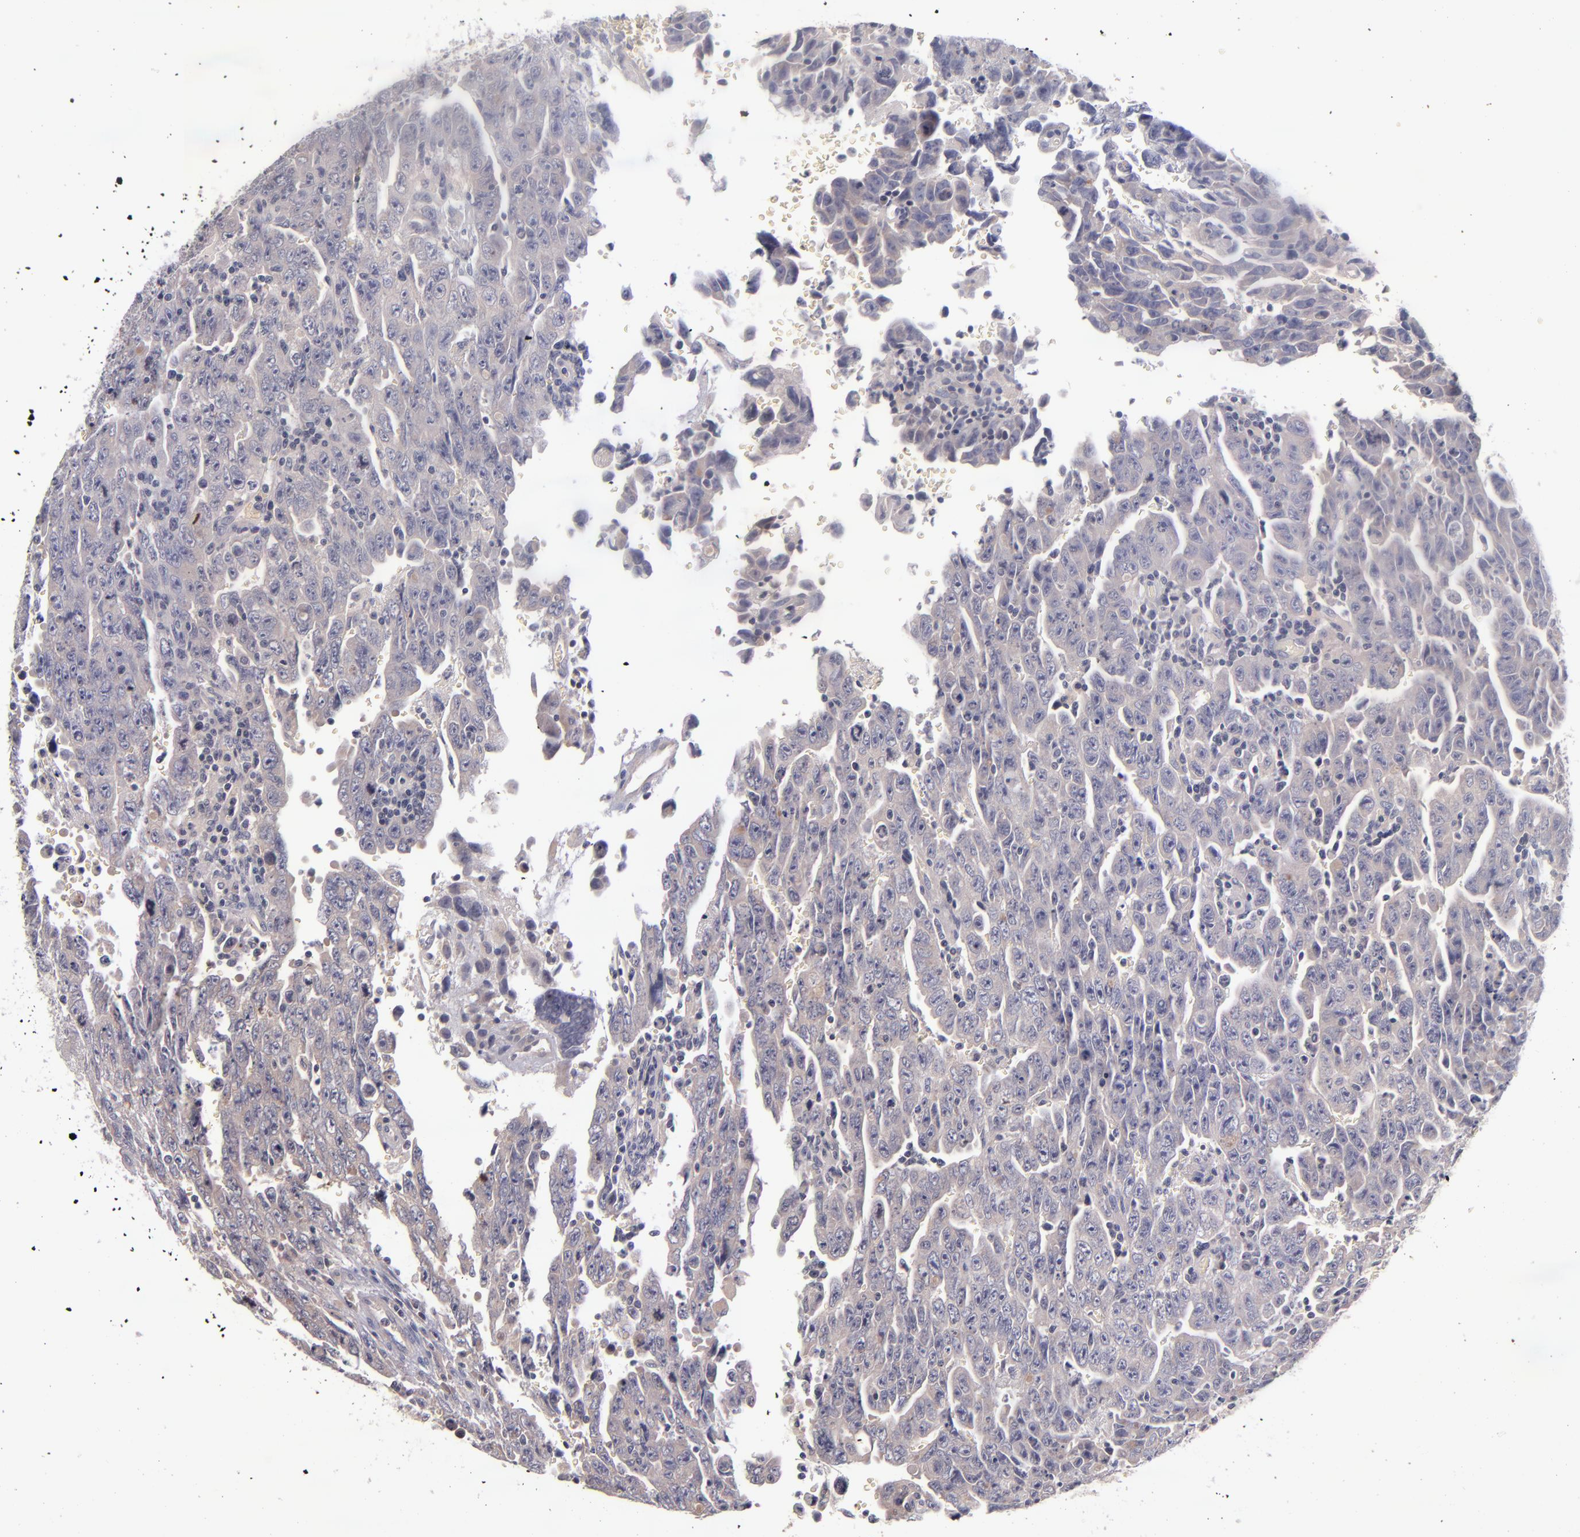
{"staining": {"intensity": "weak", "quantity": "<25%", "location": "cytoplasmic/membranous"}, "tissue": "testis cancer", "cell_type": "Tumor cells", "image_type": "cancer", "snomed": [{"axis": "morphology", "description": "Carcinoma, Embryonal, NOS"}, {"axis": "topography", "description": "Testis"}], "caption": "The IHC histopathology image has no significant staining in tumor cells of testis cancer tissue.", "gene": "TSC2", "patient": {"sex": "male", "age": 28}}